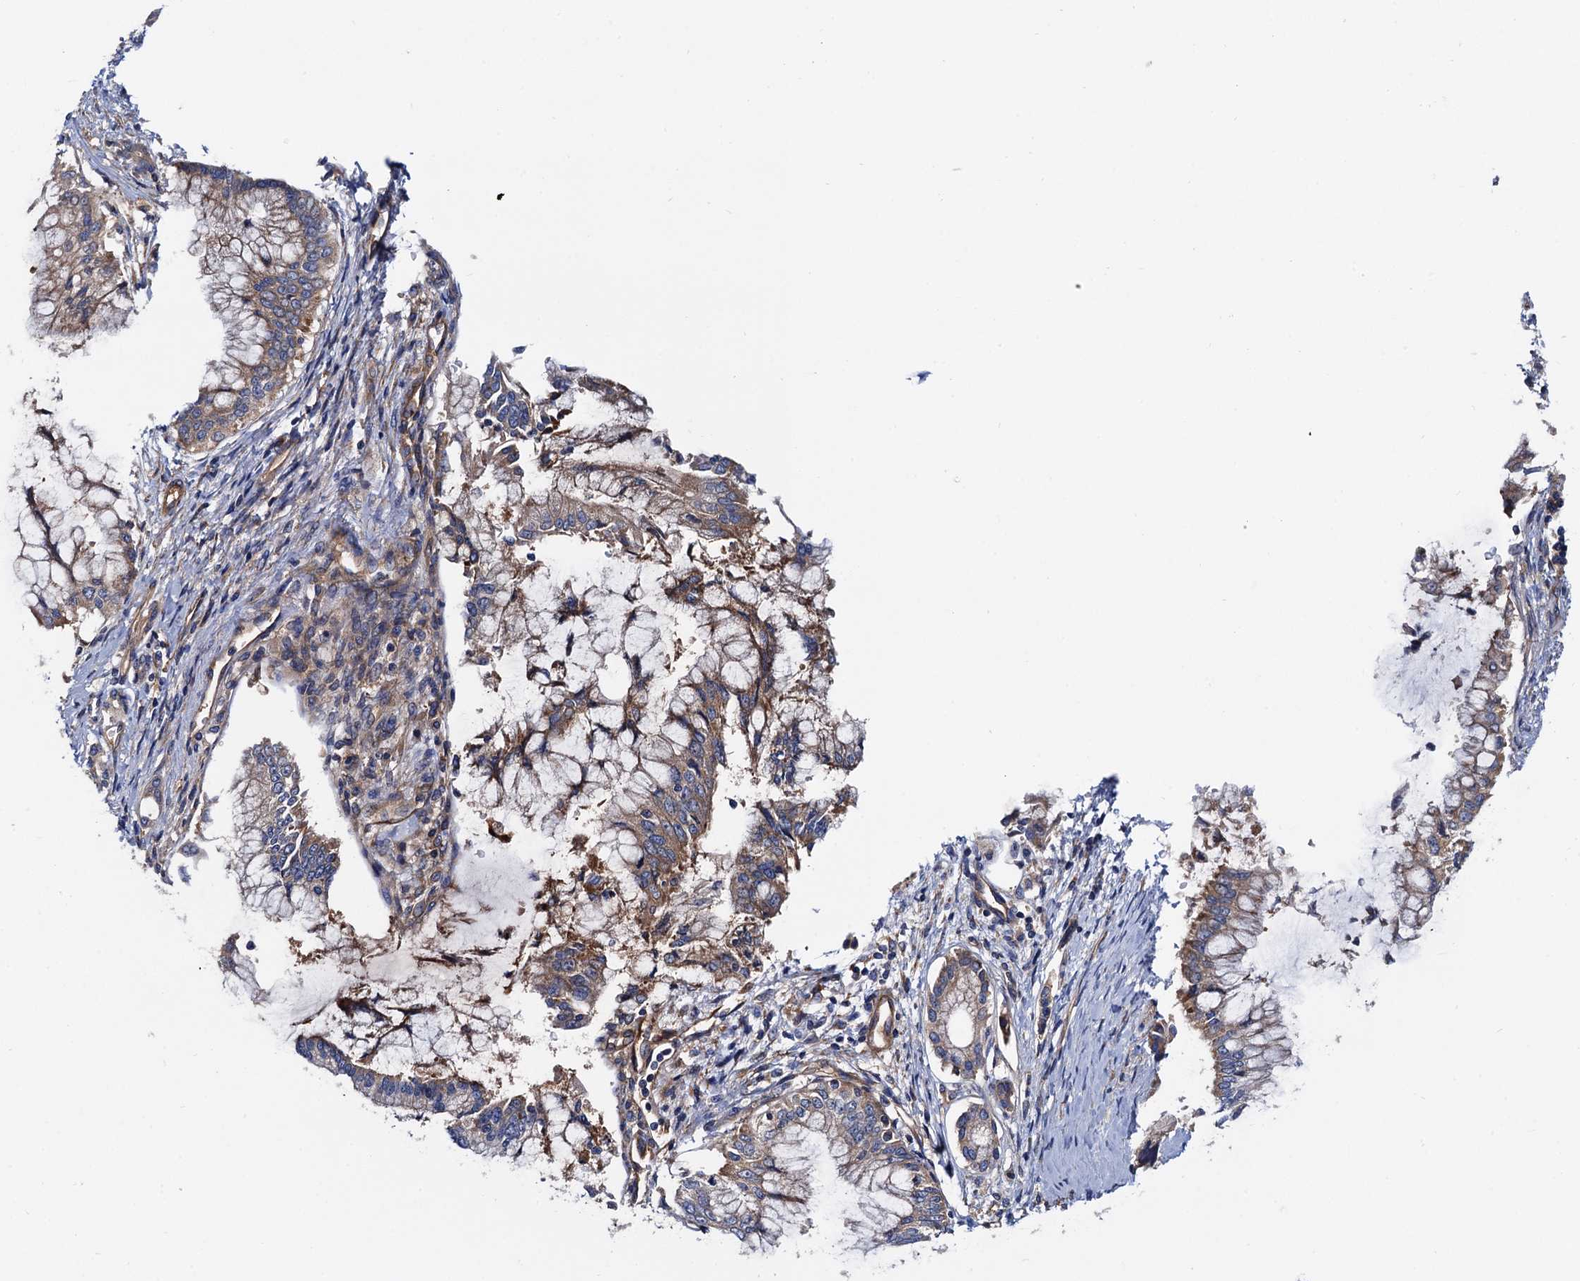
{"staining": {"intensity": "moderate", "quantity": "25%-75%", "location": "cytoplasmic/membranous"}, "tissue": "pancreatic cancer", "cell_type": "Tumor cells", "image_type": "cancer", "snomed": [{"axis": "morphology", "description": "Adenocarcinoma, NOS"}, {"axis": "topography", "description": "Pancreas"}], "caption": "Human pancreatic adenocarcinoma stained with a brown dye shows moderate cytoplasmic/membranous positive staining in about 25%-75% of tumor cells.", "gene": "MRPL48", "patient": {"sex": "male", "age": 46}}